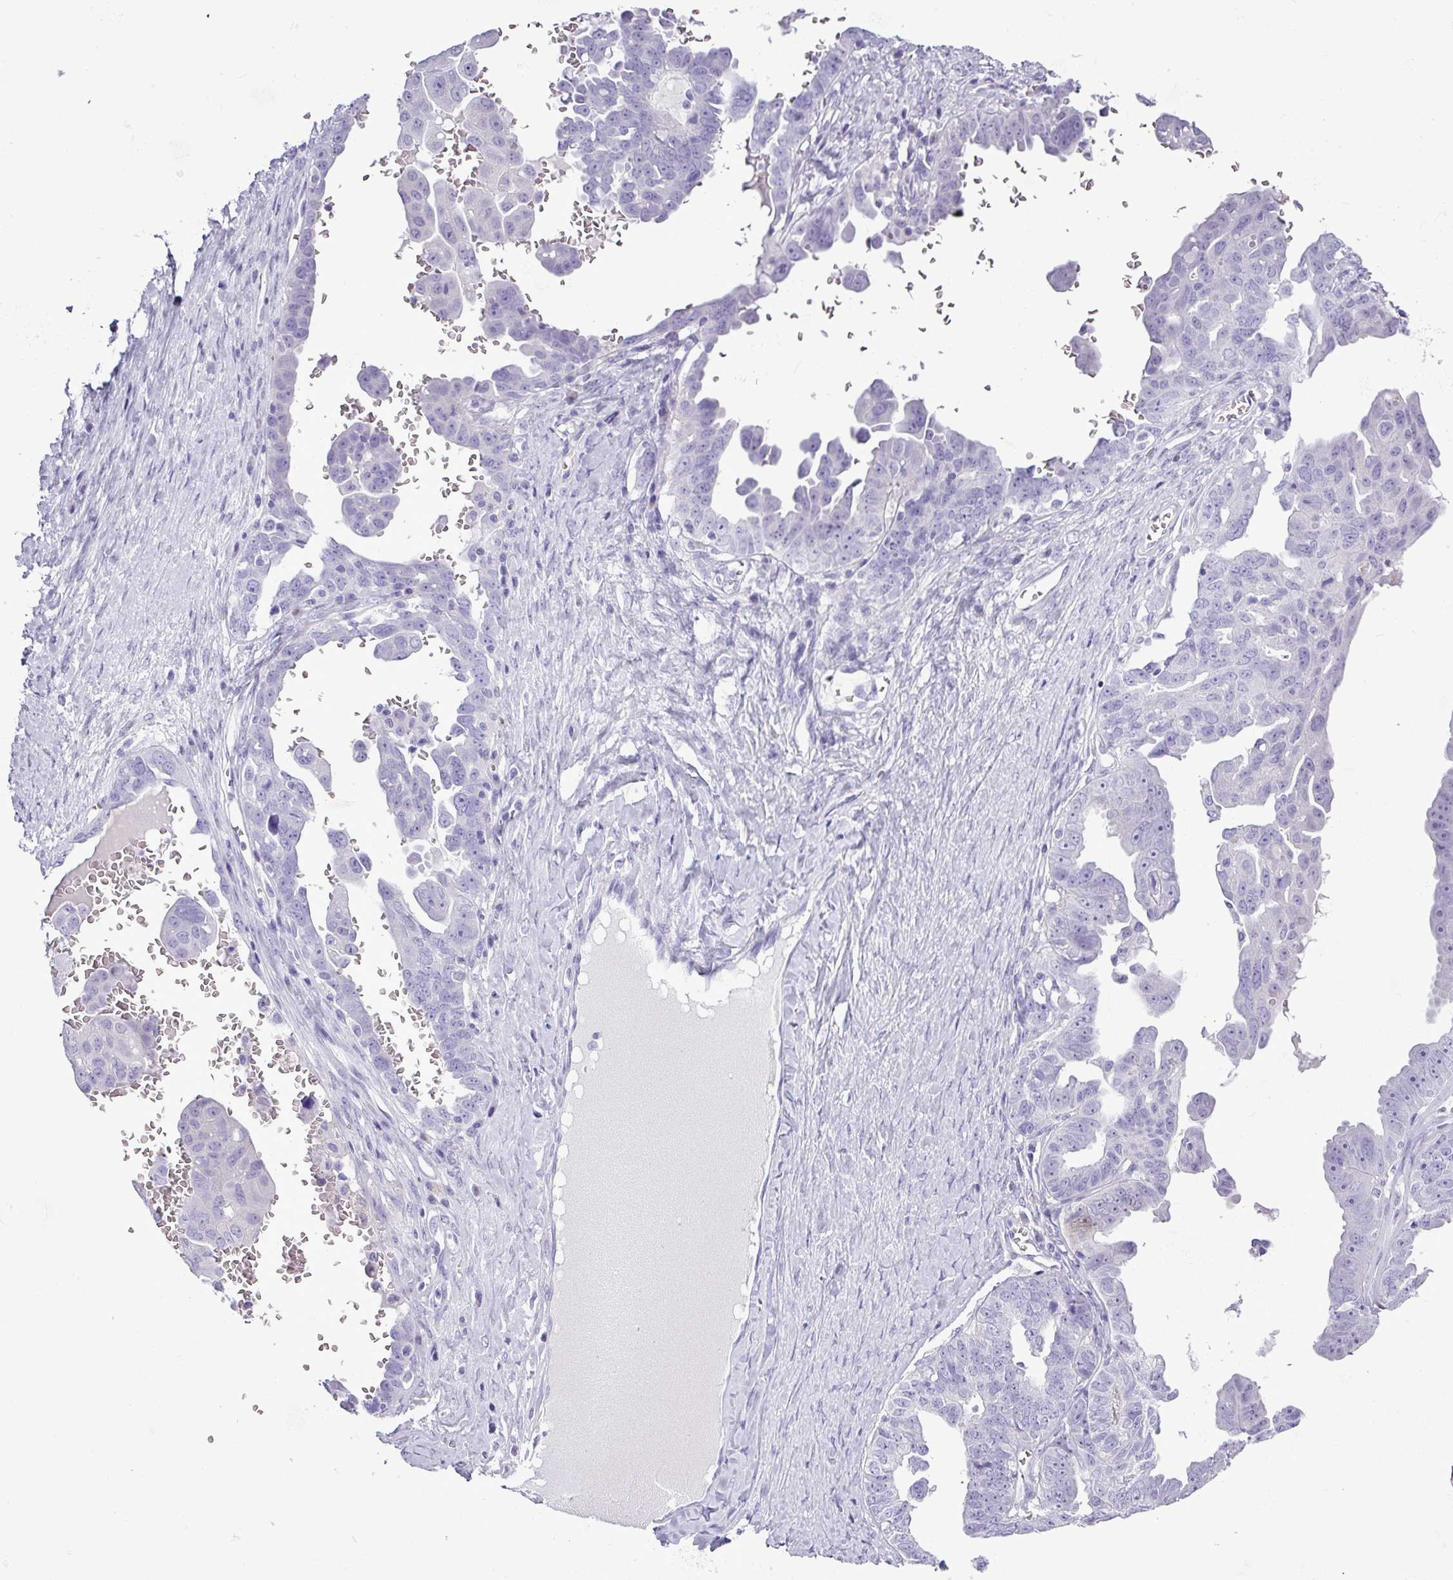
{"staining": {"intensity": "negative", "quantity": "none", "location": "none"}, "tissue": "ovarian cancer", "cell_type": "Tumor cells", "image_type": "cancer", "snomed": [{"axis": "morphology", "description": "Carcinoma, endometroid"}, {"axis": "topography", "description": "Ovary"}], "caption": "The histopathology image displays no significant positivity in tumor cells of ovarian cancer (endometroid carcinoma).", "gene": "ALDH3A1", "patient": {"sex": "female", "age": 62}}